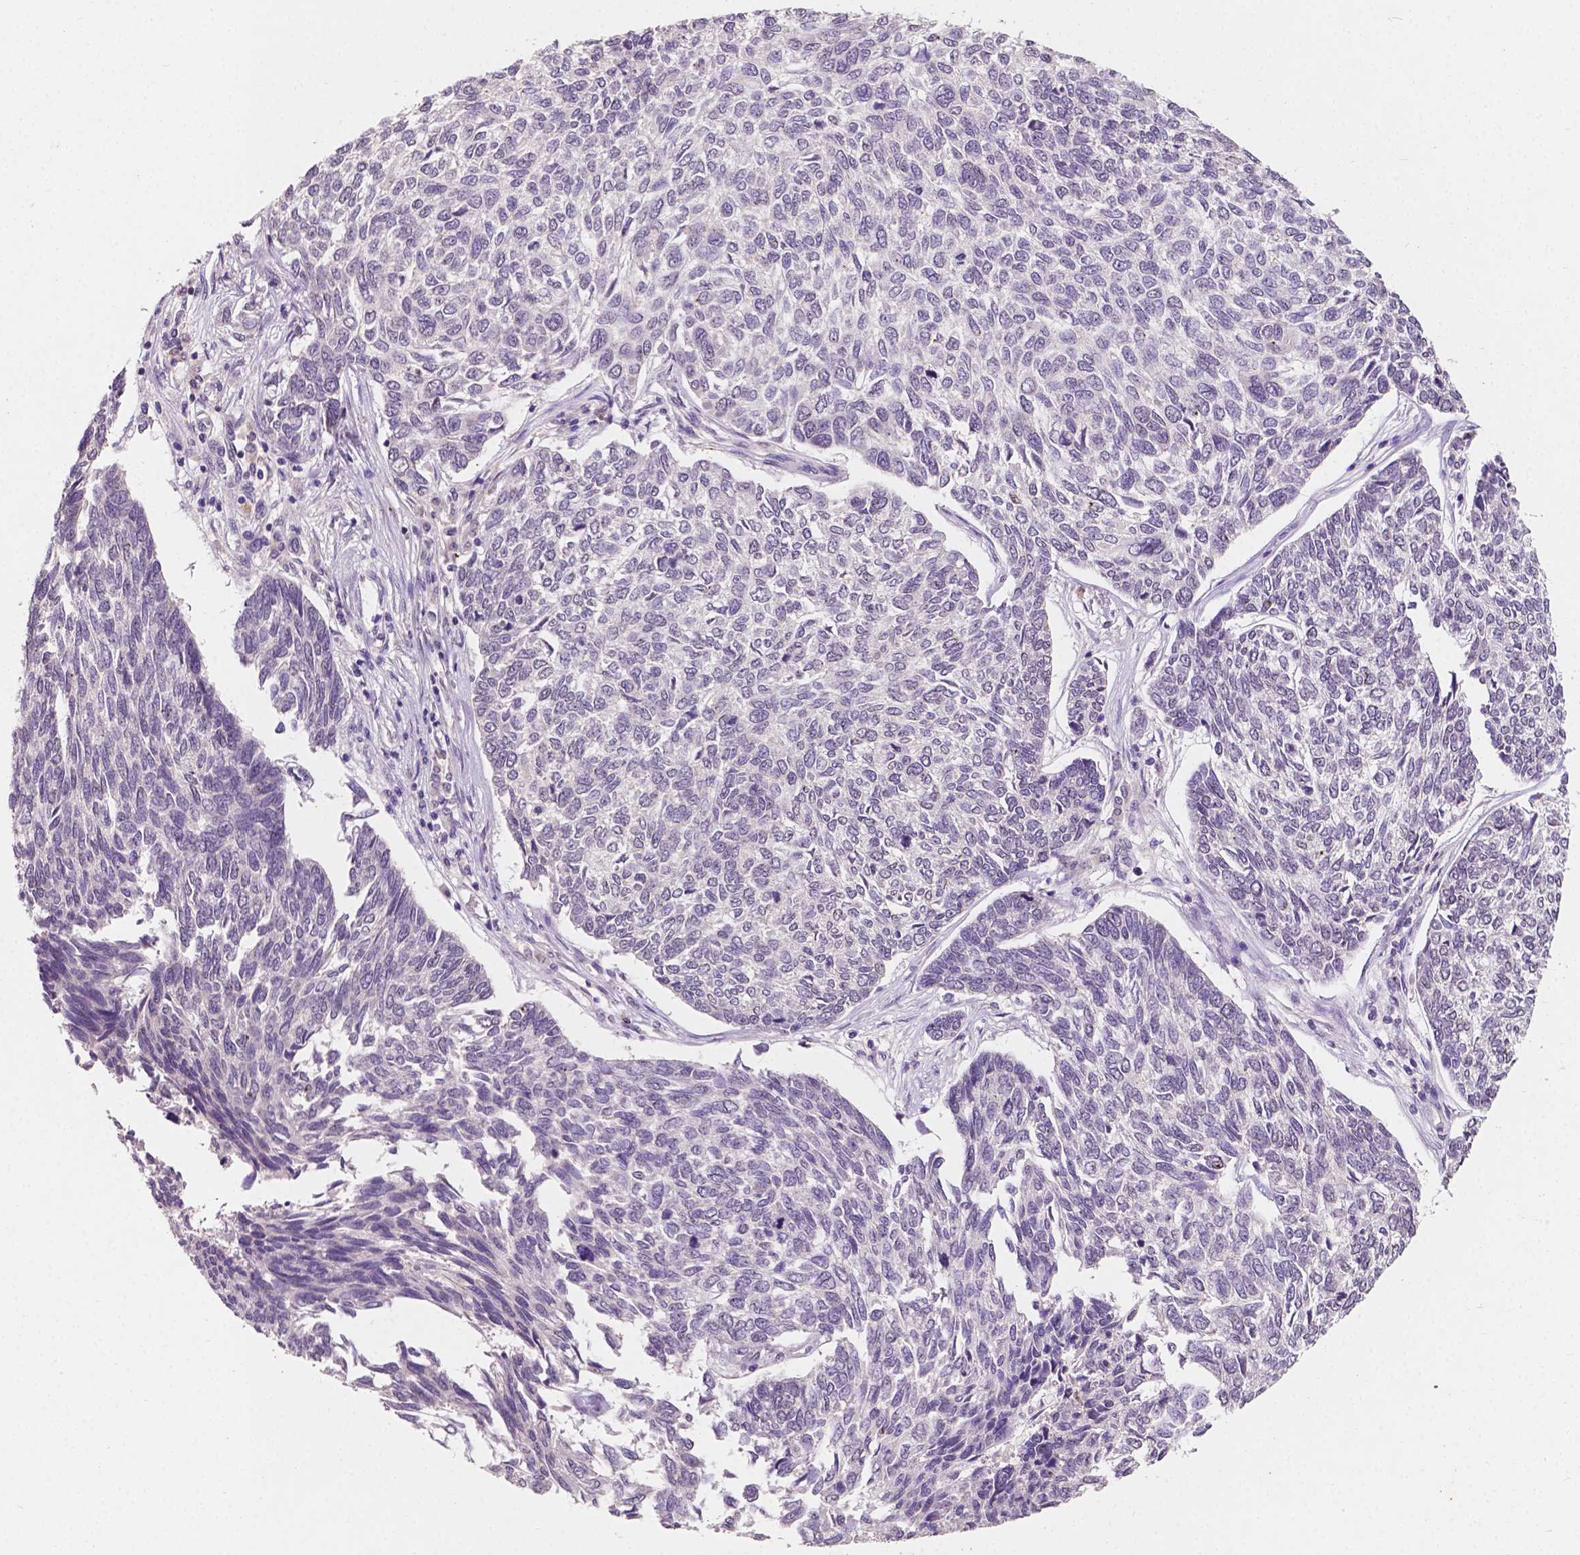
{"staining": {"intensity": "negative", "quantity": "none", "location": "none"}, "tissue": "skin cancer", "cell_type": "Tumor cells", "image_type": "cancer", "snomed": [{"axis": "morphology", "description": "Basal cell carcinoma"}, {"axis": "topography", "description": "Skin"}], "caption": "High magnification brightfield microscopy of skin cancer stained with DAB (3,3'-diaminobenzidine) (brown) and counterstained with hematoxylin (blue): tumor cells show no significant expression.", "gene": "TAL1", "patient": {"sex": "female", "age": 65}}